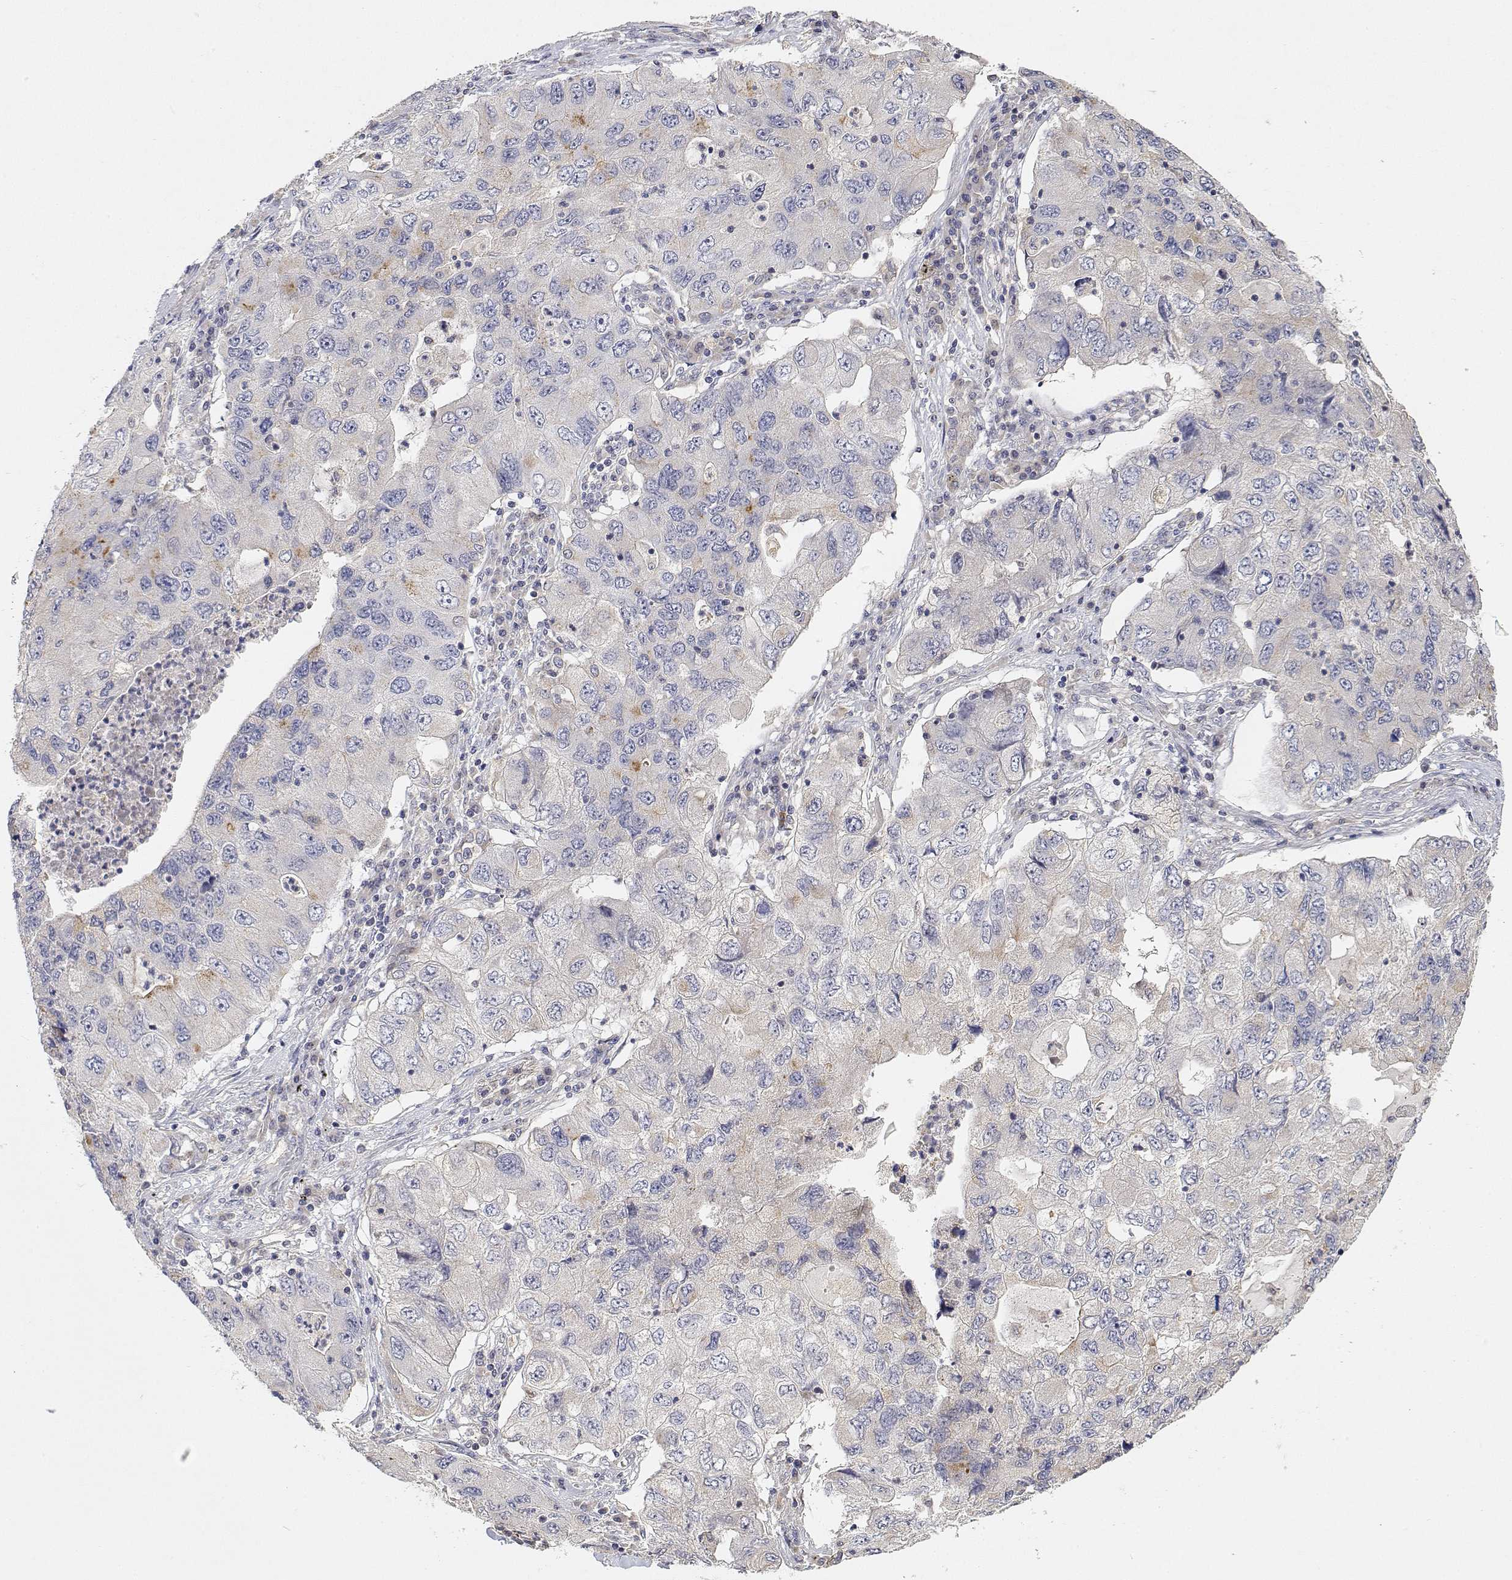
{"staining": {"intensity": "weak", "quantity": "<25%", "location": "cytoplasmic/membranous"}, "tissue": "lung cancer", "cell_type": "Tumor cells", "image_type": "cancer", "snomed": [{"axis": "morphology", "description": "Adenocarcinoma, NOS"}, {"axis": "morphology", "description": "Adenocarcinoma, metastatic, NOS"}, {"axis": "topography", "description": "Lymph node"}, {"axis": "topography", "description": "Lung"}], "caption": "Immunohistochemistry (IHC) histopathology image of neoplastic tissue: lung cancer stained with DAB exhibits no significant protein expression in tumor cells.", "gene": "LONRF3", "patient": {"sex": "female", "age": 54}}